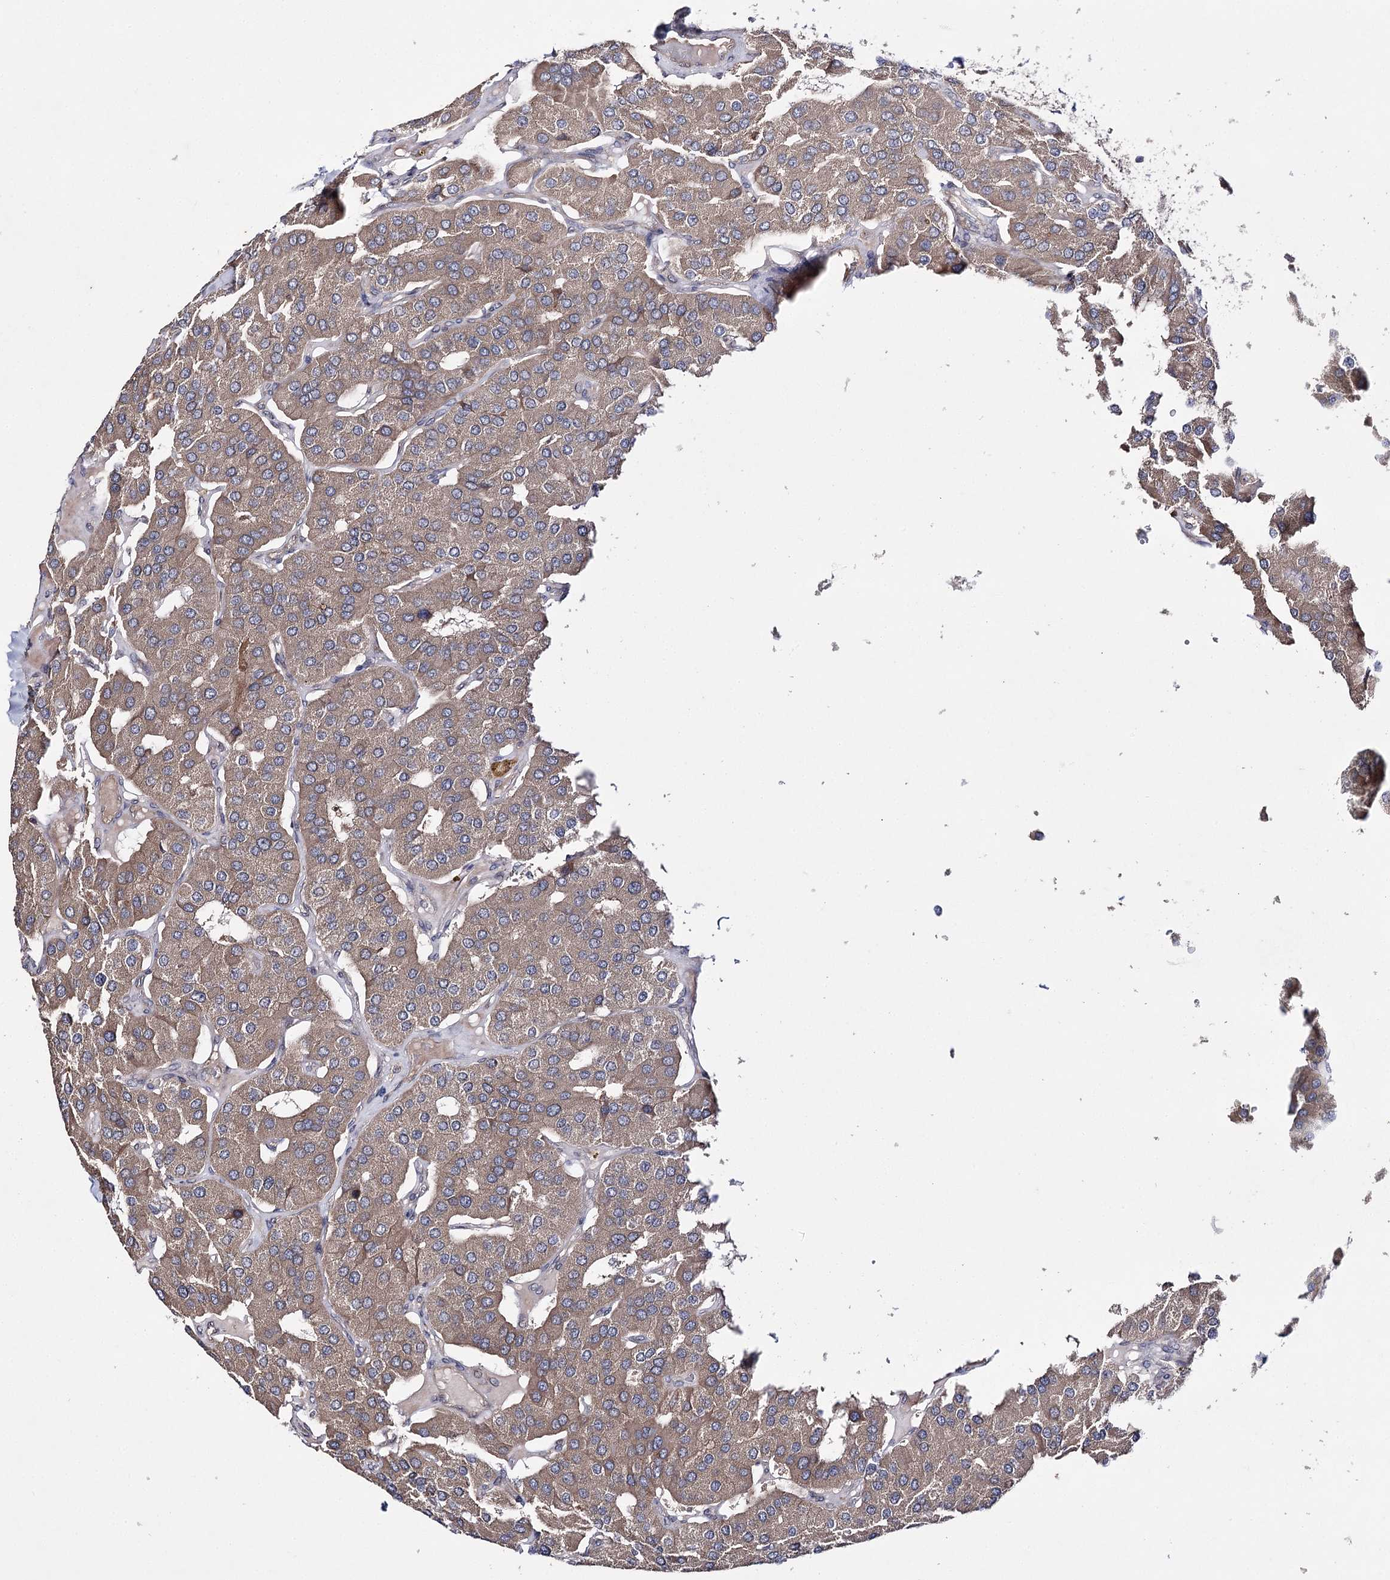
{"staining": {"intensity": "strong", "quantity": ">75%", "location": "cytoplasmic/membranous"}, "tissue": "parathyroid gland", "cell_type": "Glandular cells", "image_type": "normal", "snomed": [{"axis": "morphology", "description": "Normal tissue, NOS"}, {"axis": "morphology", "description": "Adenoma, NOS"}, {"axis": "topography", "description": "Parathyroid gland"}], "caption": "The immunohistochemical stain shows strong cytoplasmic/membranous positivity in glandular cells of unremarkable parathyroid gland. Nuclei are stained in blue.", "gene": "BCR", "patient": {"sex": "female", "age": 86}}